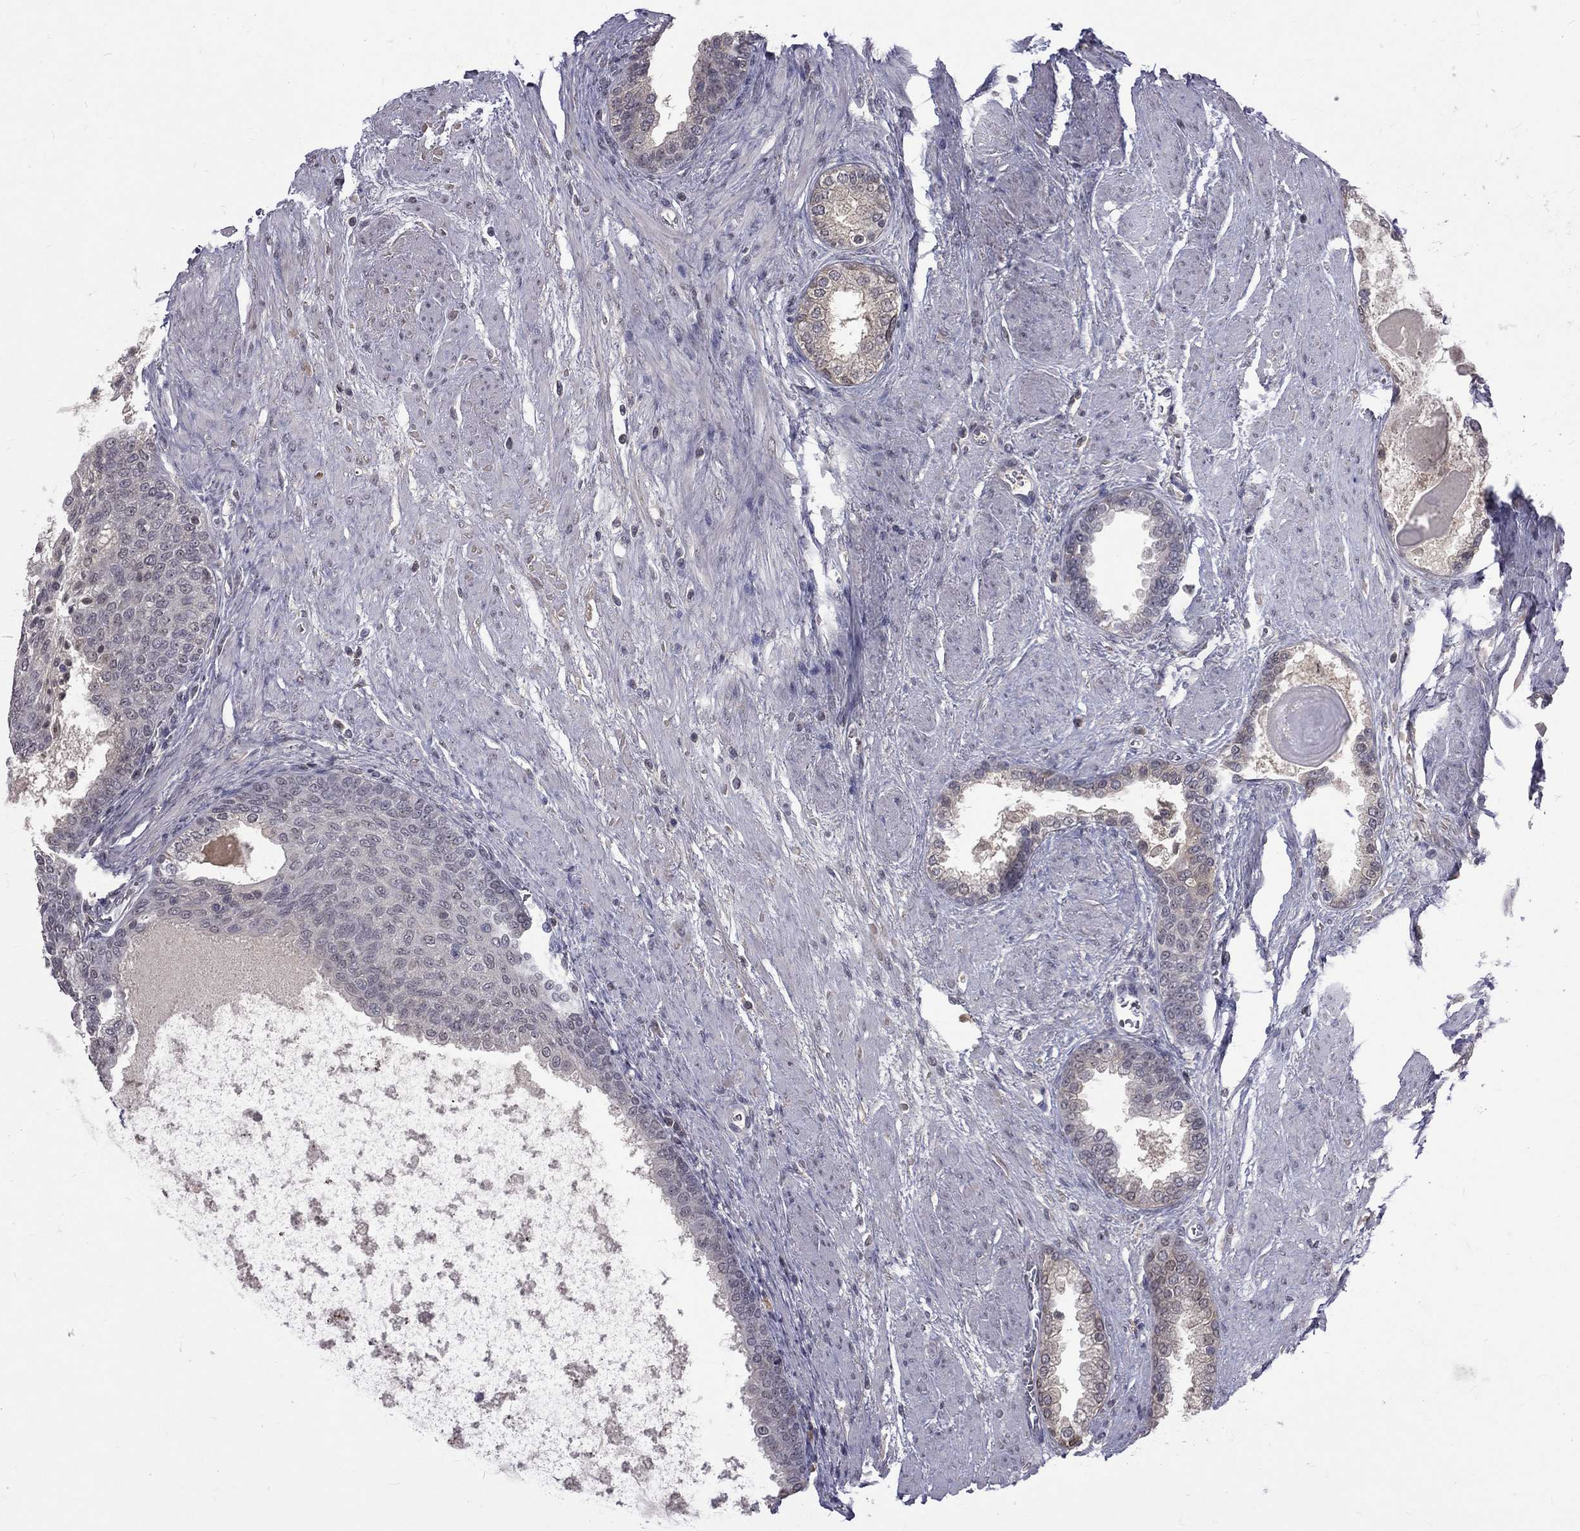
{"staining": {"intensity": "negative", "quantity": "none", "location": "none"}, "tissue": "prostate cancer", "cell_type": "Tumor cells", "image_type": "cancer", "snomed": [{"axis": "morphology", "description": "Adenocarcinoma, NOS"}, {"axis": "topography", "description": "Prostate and seminal vesicle, NOS"}, {"axis": "topography", "description": "Prostate"}], "caption": "IHC micrograph of neoplastic tissue: human prostate cancer (adenocarcinoma) stained with DAB shows no significant protein staining in tumor cells. (DAB (3,3'-diaminobenzidine) immunohistochemistry (IHC) visualized using brightfield microscopy, high magnification).", "gene": "DSG4", "patient": {"sex": "male", "age": 62}}